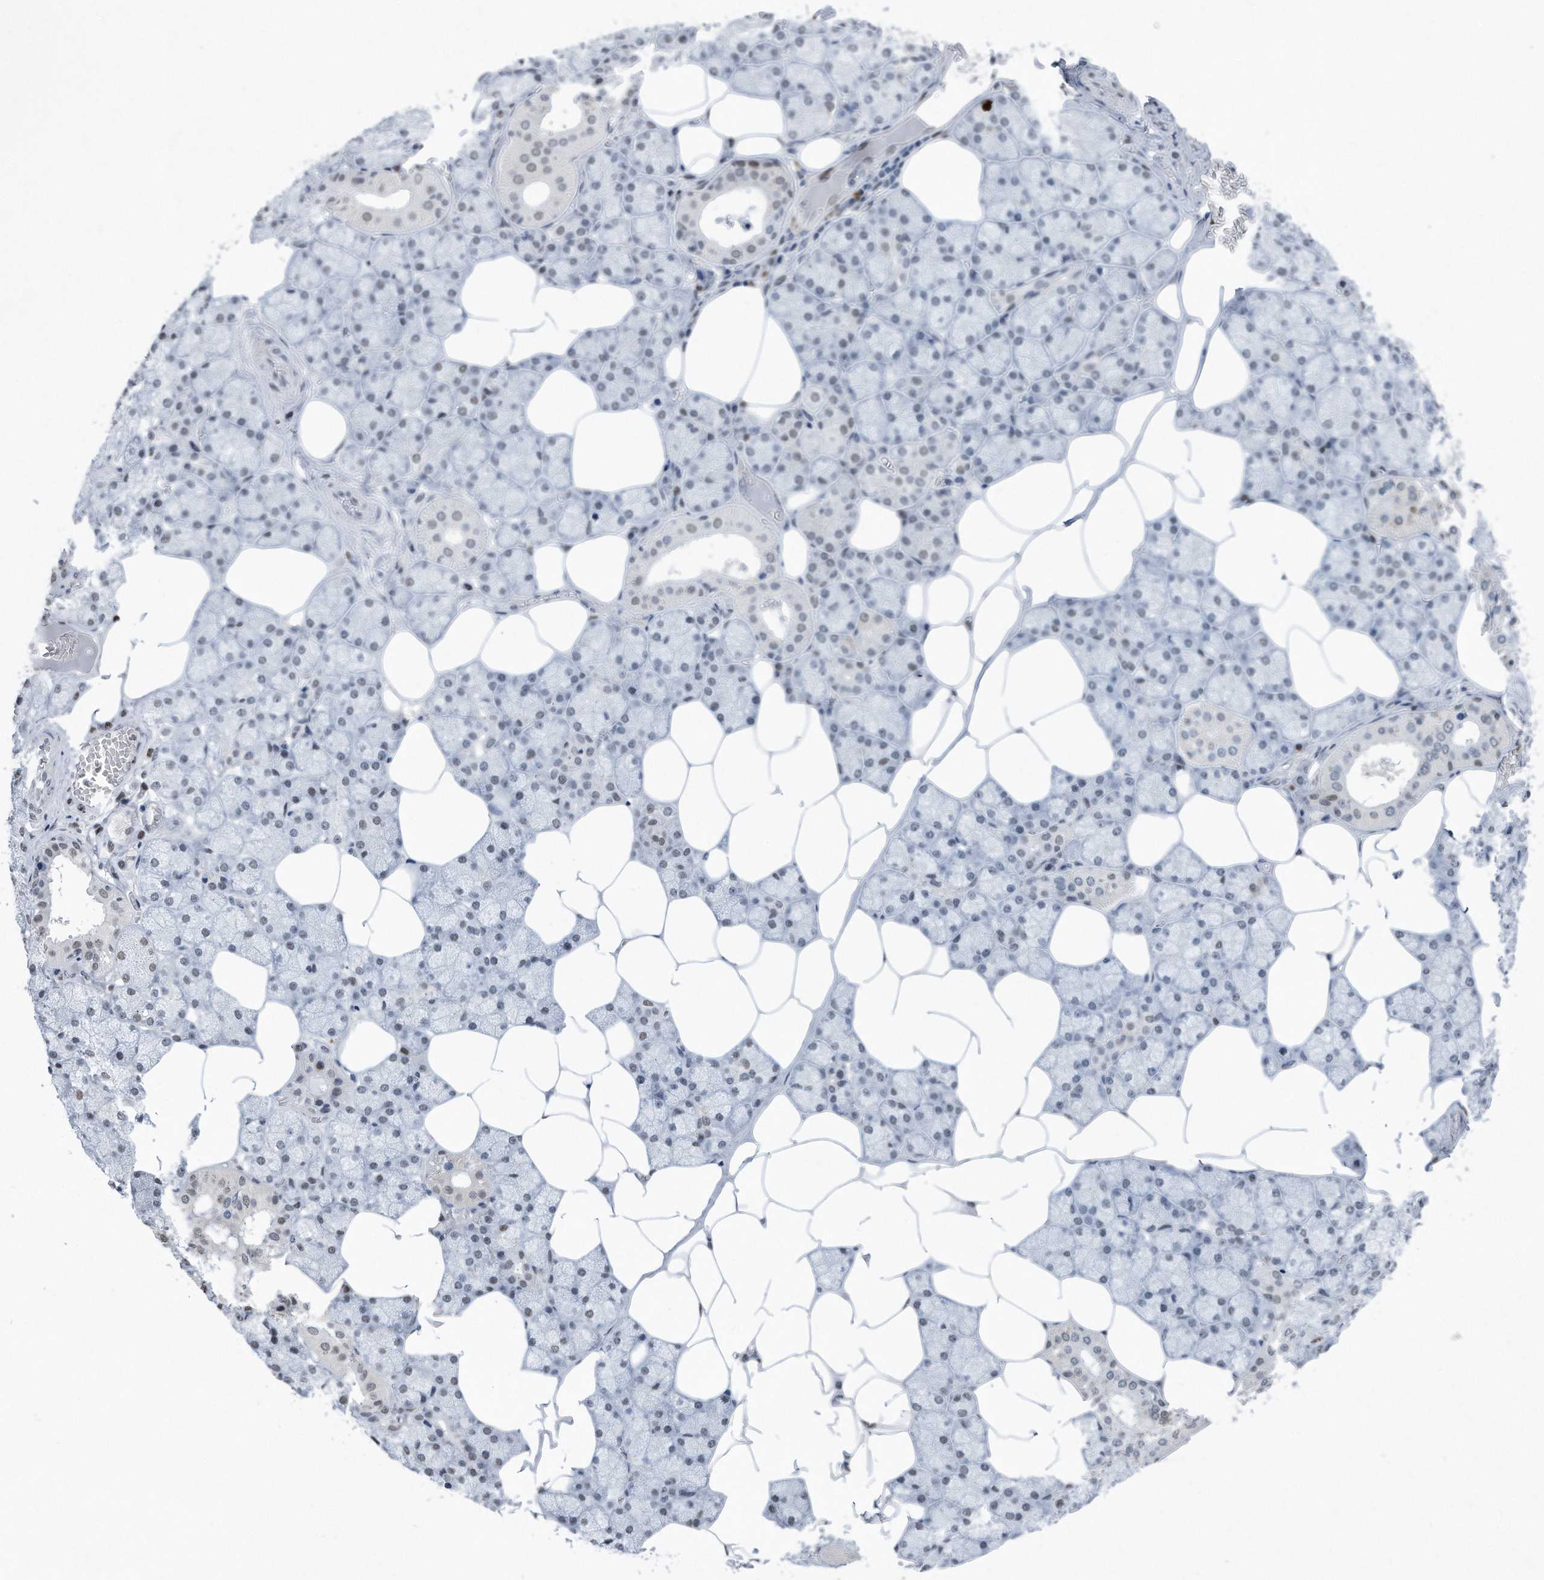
{"staining": {"intensity": "negative", "quantity": "none", "location": "none"}, "tissue": "salivary gland", "cell_type": "Glandular cells", "image_type": "normal", "snomed": [{"axis": "morphology", "description": "Normal tissue, NOS"}, {"axis": "topography", "description": "Salivary gland"}], "caption": "IHC of normal human salivary gland displays no staining in glandular cells. (Immunohistochemistry, brightfield microscopy, high magnification).", "gene": "PCNA", "patient": {"sex": "male", "age": 62}}